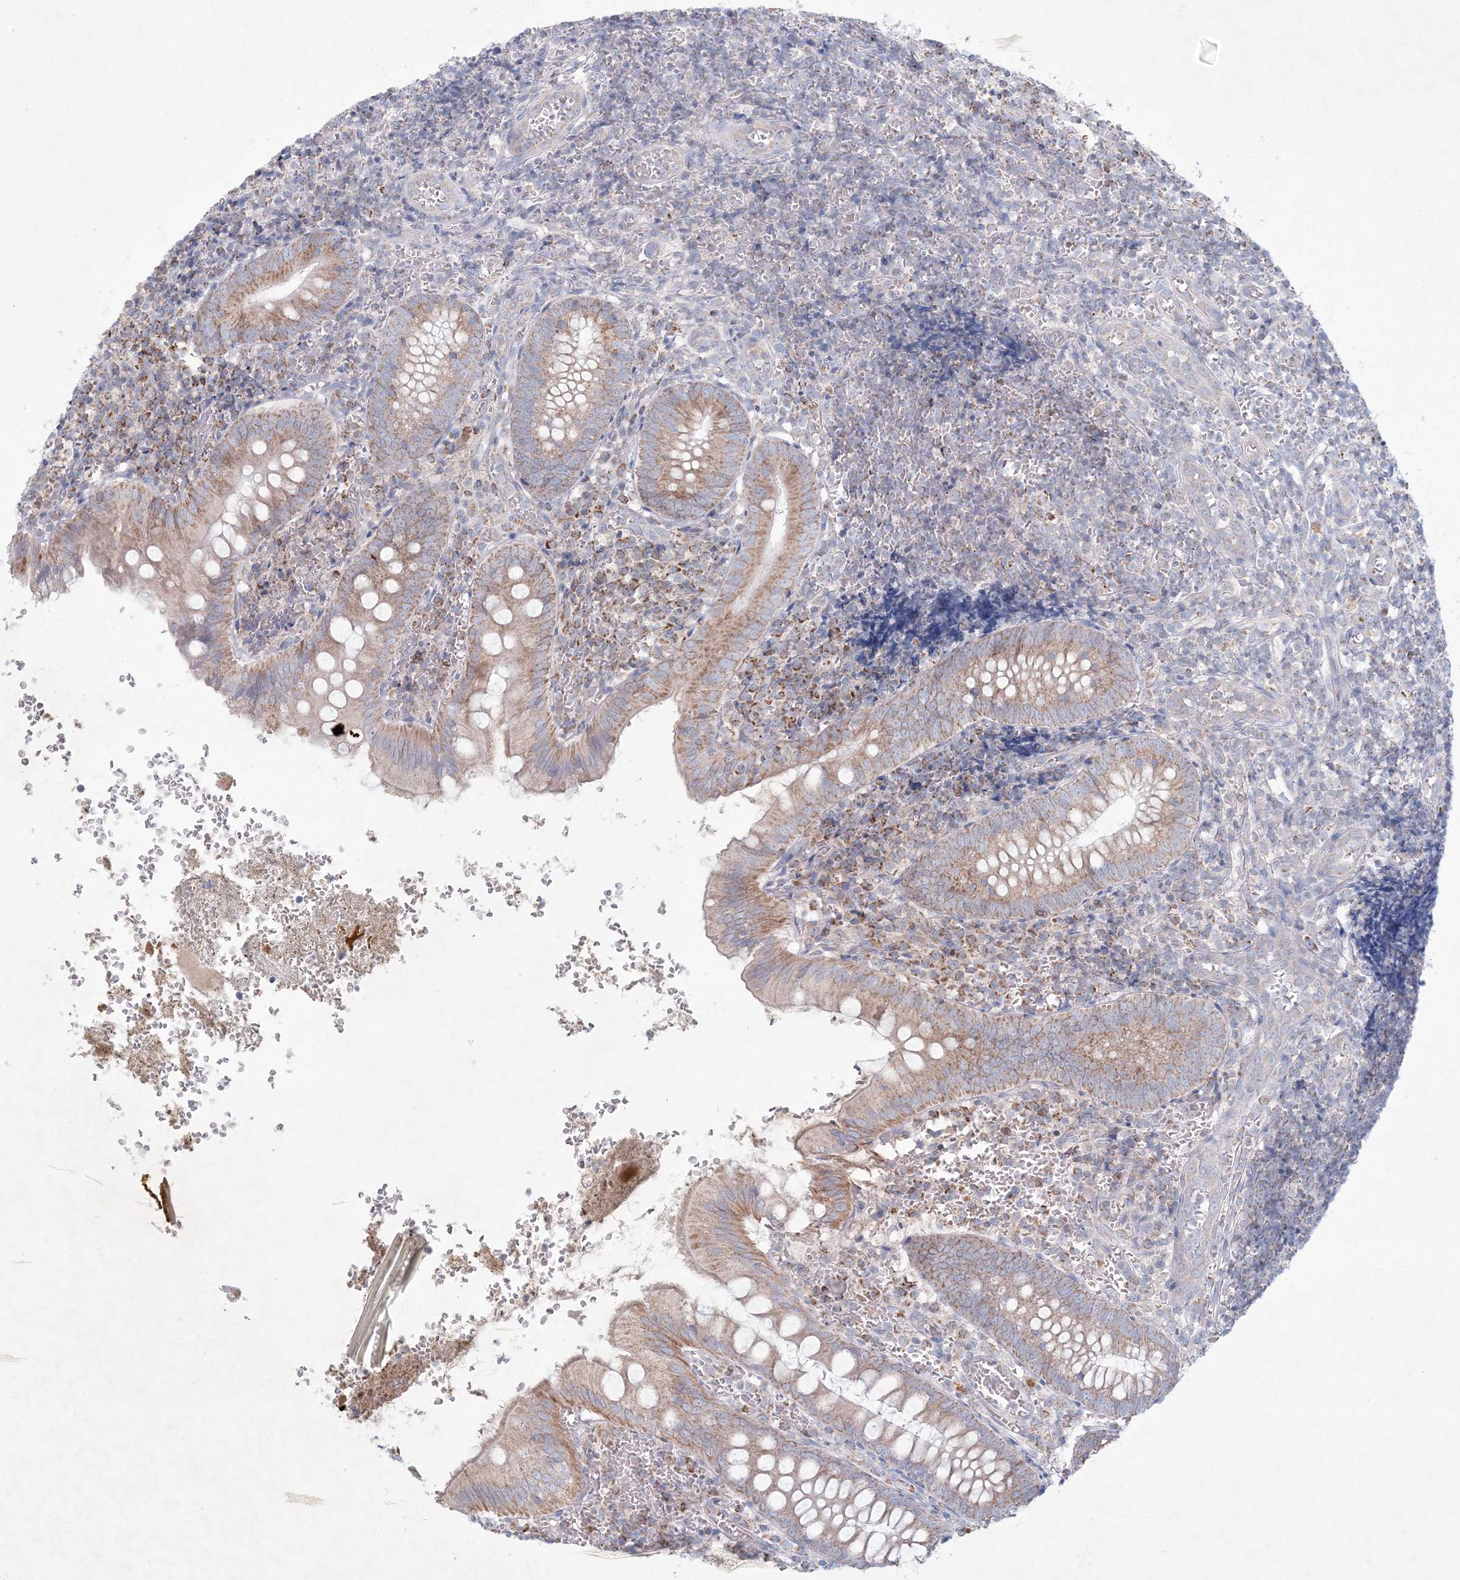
{"staining": {"intensity": "moderate", "quantity": ">75%", "location": "cytoplasmic/membranous"}, "tissue": "appendix", "cell_type": "Glandular cells", "image_type": "normal", "snomed": [{"axis": "morphology", "description": "Normal tissue, NOS"}, {"axis": "topography", "description": "Appendix"}], "caption": "Appendix stained with IHC exhibits moderate cytoplasmic/membranous positivity in approximately >75% of glandular cells. (brown staining indicates protein expression, while blue staining denotes nuclei).", "gene": "KCTD6", "patient": {"sex": "male", "age": 8}}